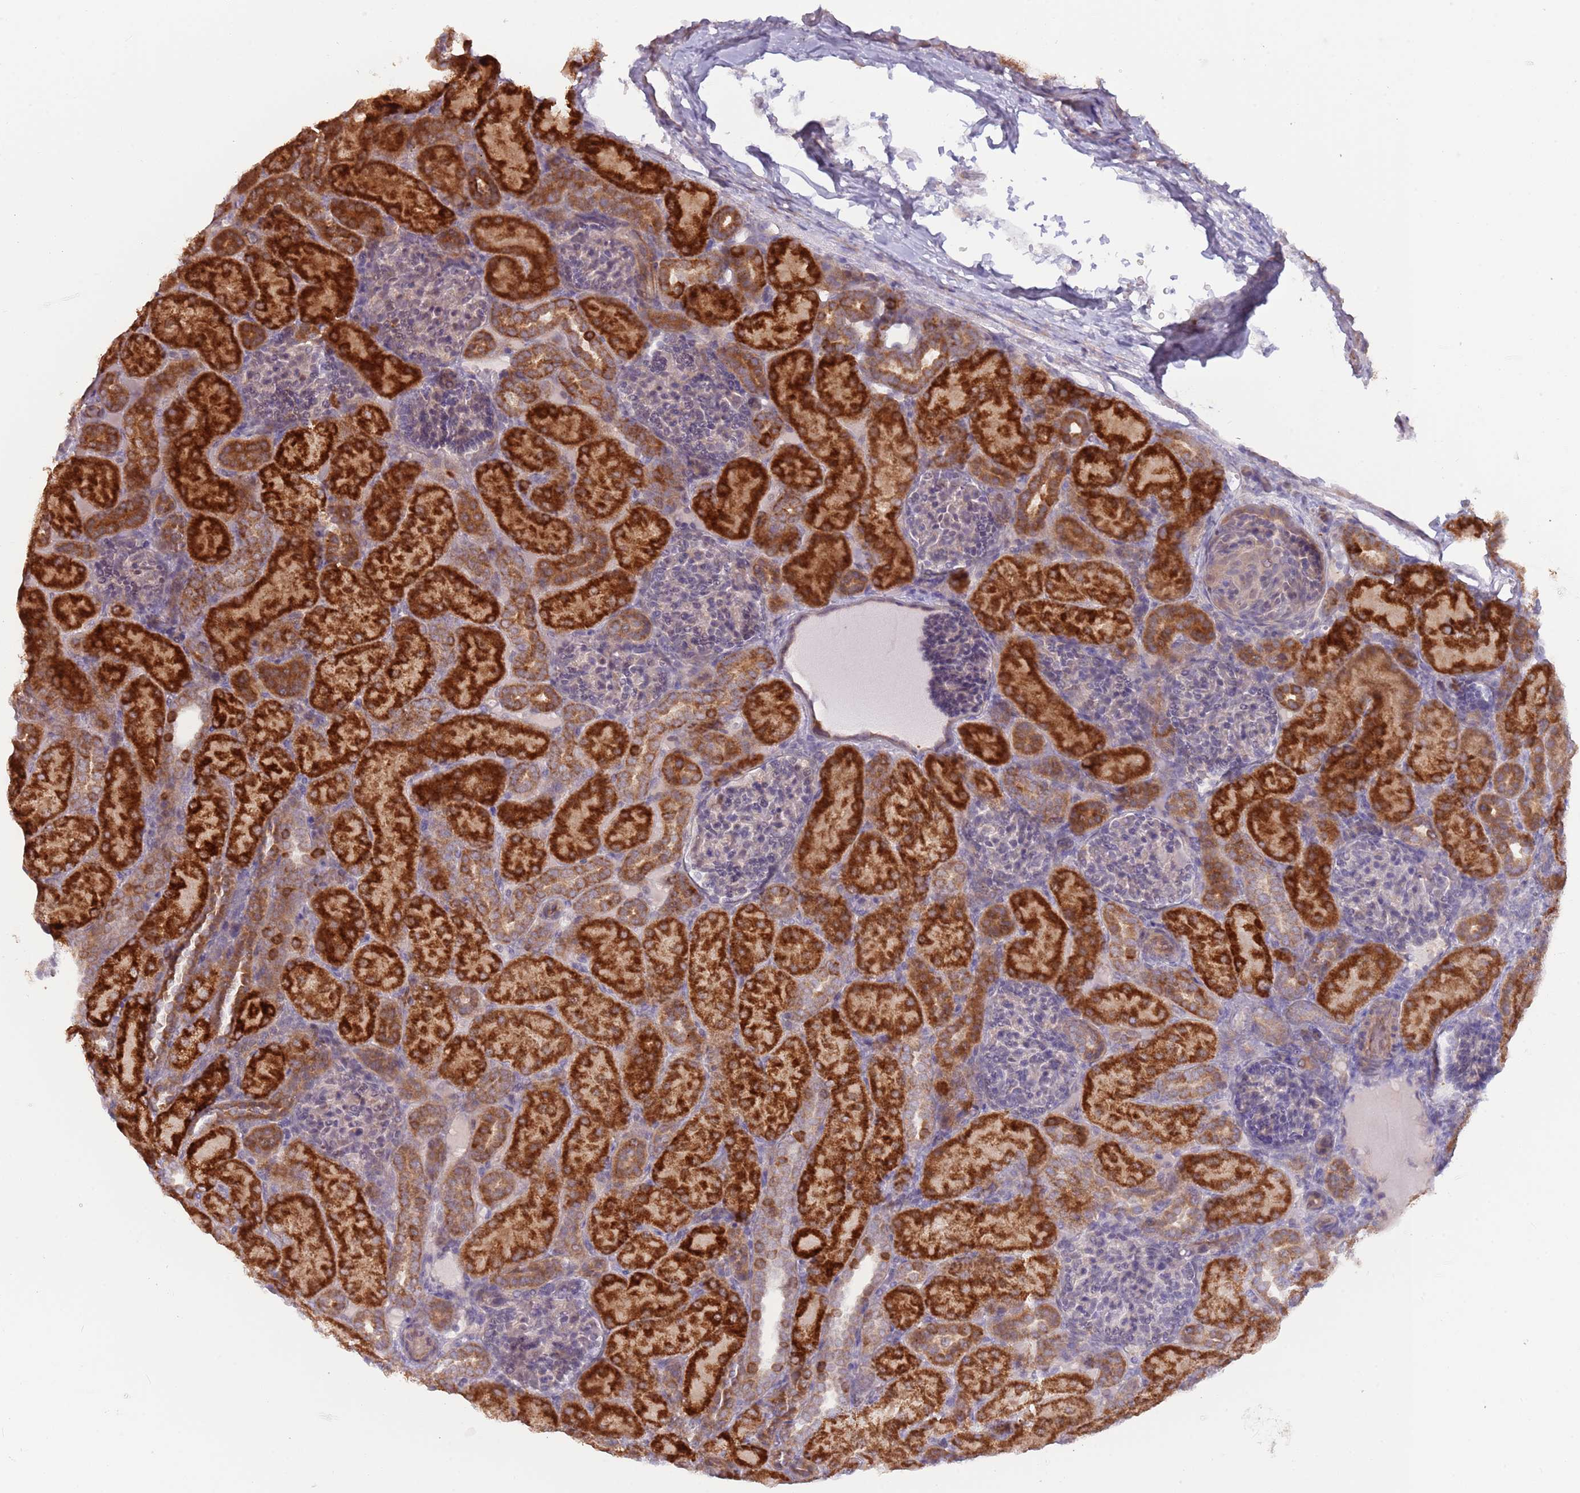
{"staining": {"intensity": "negative", "quantity": "none", "location": "none"}, "tissue": "kidney", "cell_type": "Cells in glomeruli", "image_type": "normal", "snomed": [{"axis": "morphology", "description": "Normal tissue, NOS"}, {"axis": "topography", "description": "Kidney"}], "caption": "This is a image of immunohistochemistry (IHC) staining of unremarkable kidney, which shows no expression in cells in glomeruli.", "gene": "LDHD", "patient": {"sex": "male", "age": 1}}